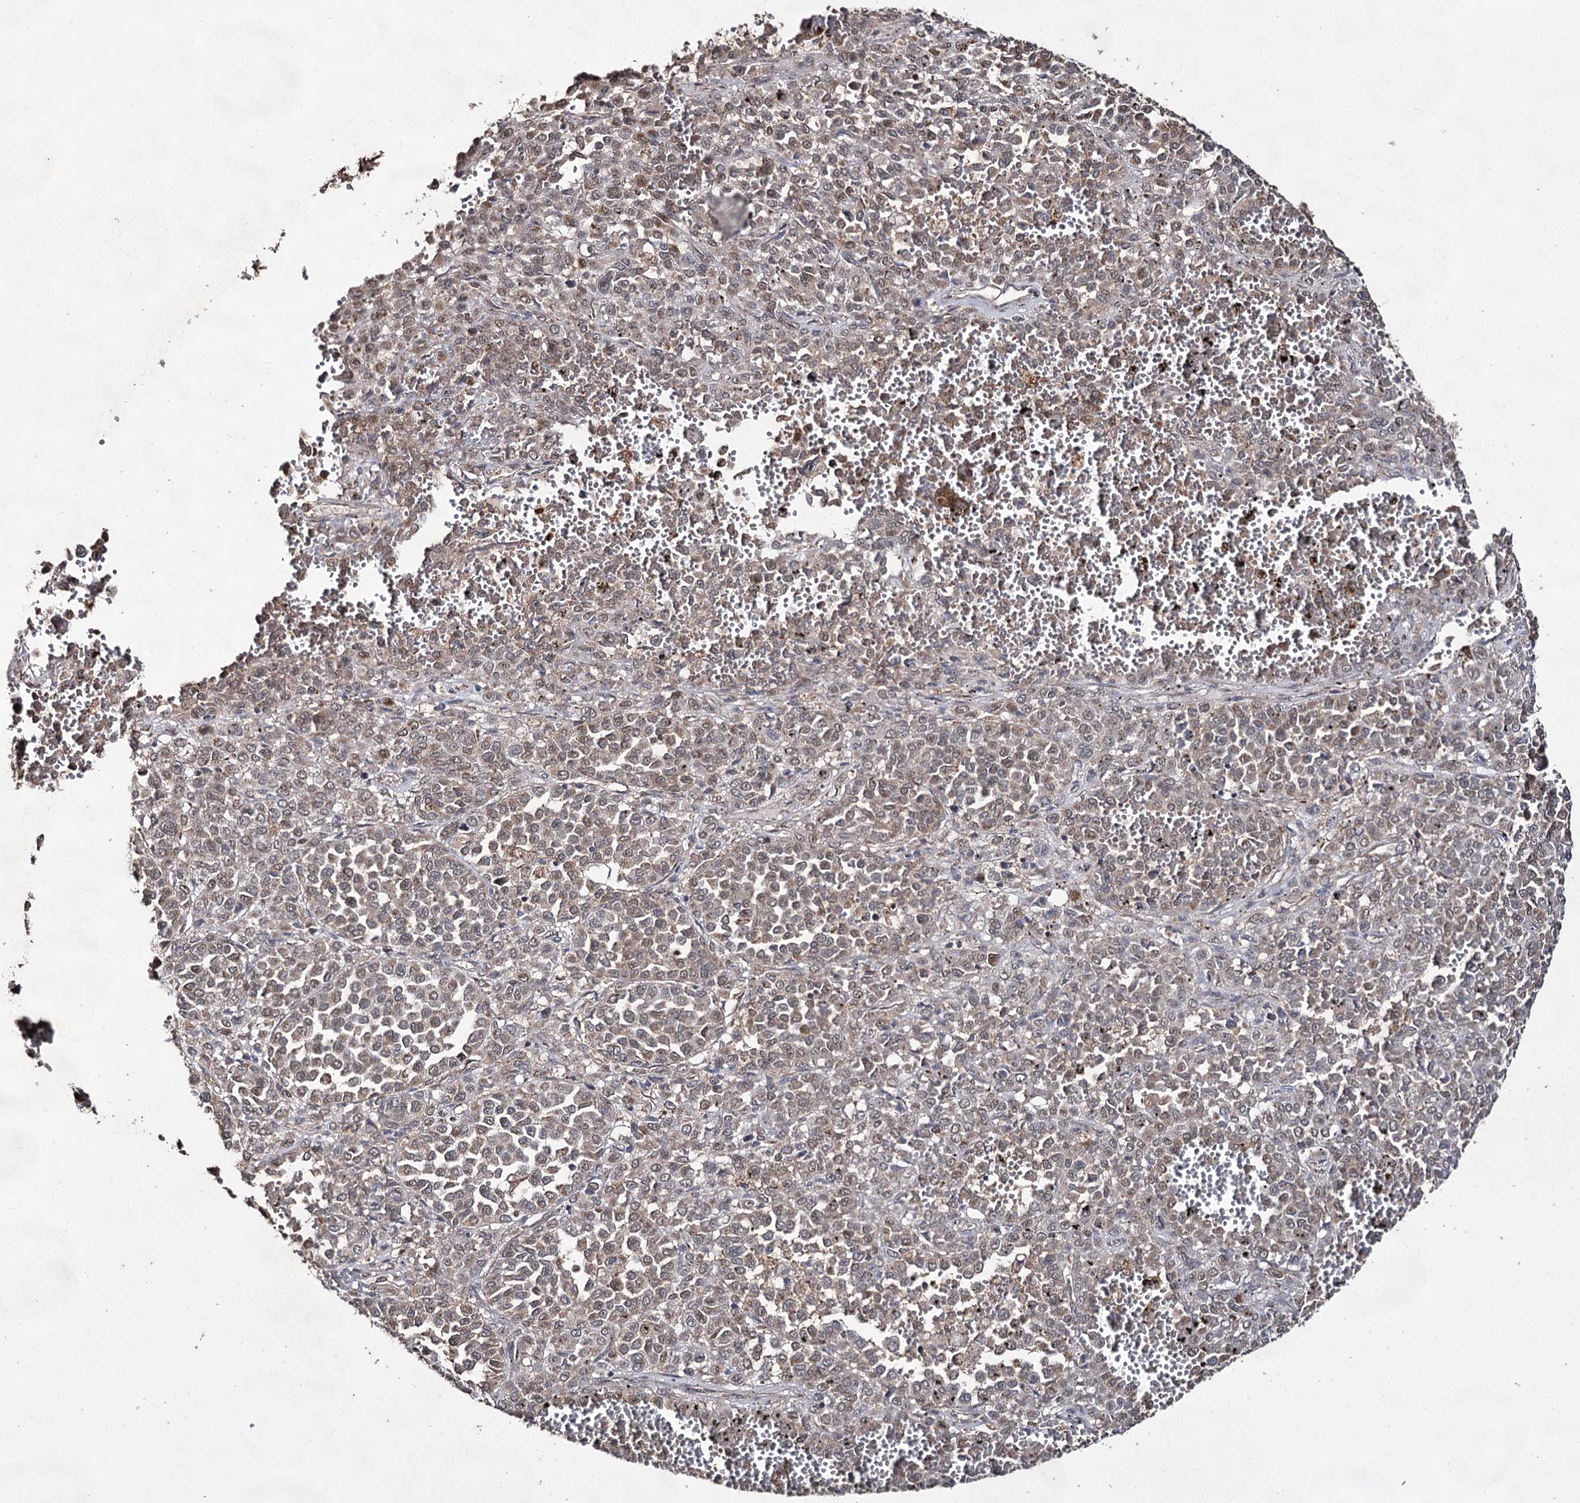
{"staining": {"intensity": "weak", "quantity": ">75%", "location": "cytoplasmic/membranous"}, "tissue": "melanoma", "cell_type": "Tumor cells", "image_type": "cancer", "snomed": [{"axis": "morphology", "description": "Malignant melanoma, Metastatic site"}, {"axis": "topography", "description": "Pancreas"}], "caption": "Tumor cells demonstrate weak cytoplasmic/membranous staining in about >75% of cells in melanoma.", "gene": "ACTR6", "patient": {"sex": "female", "age": 30}}